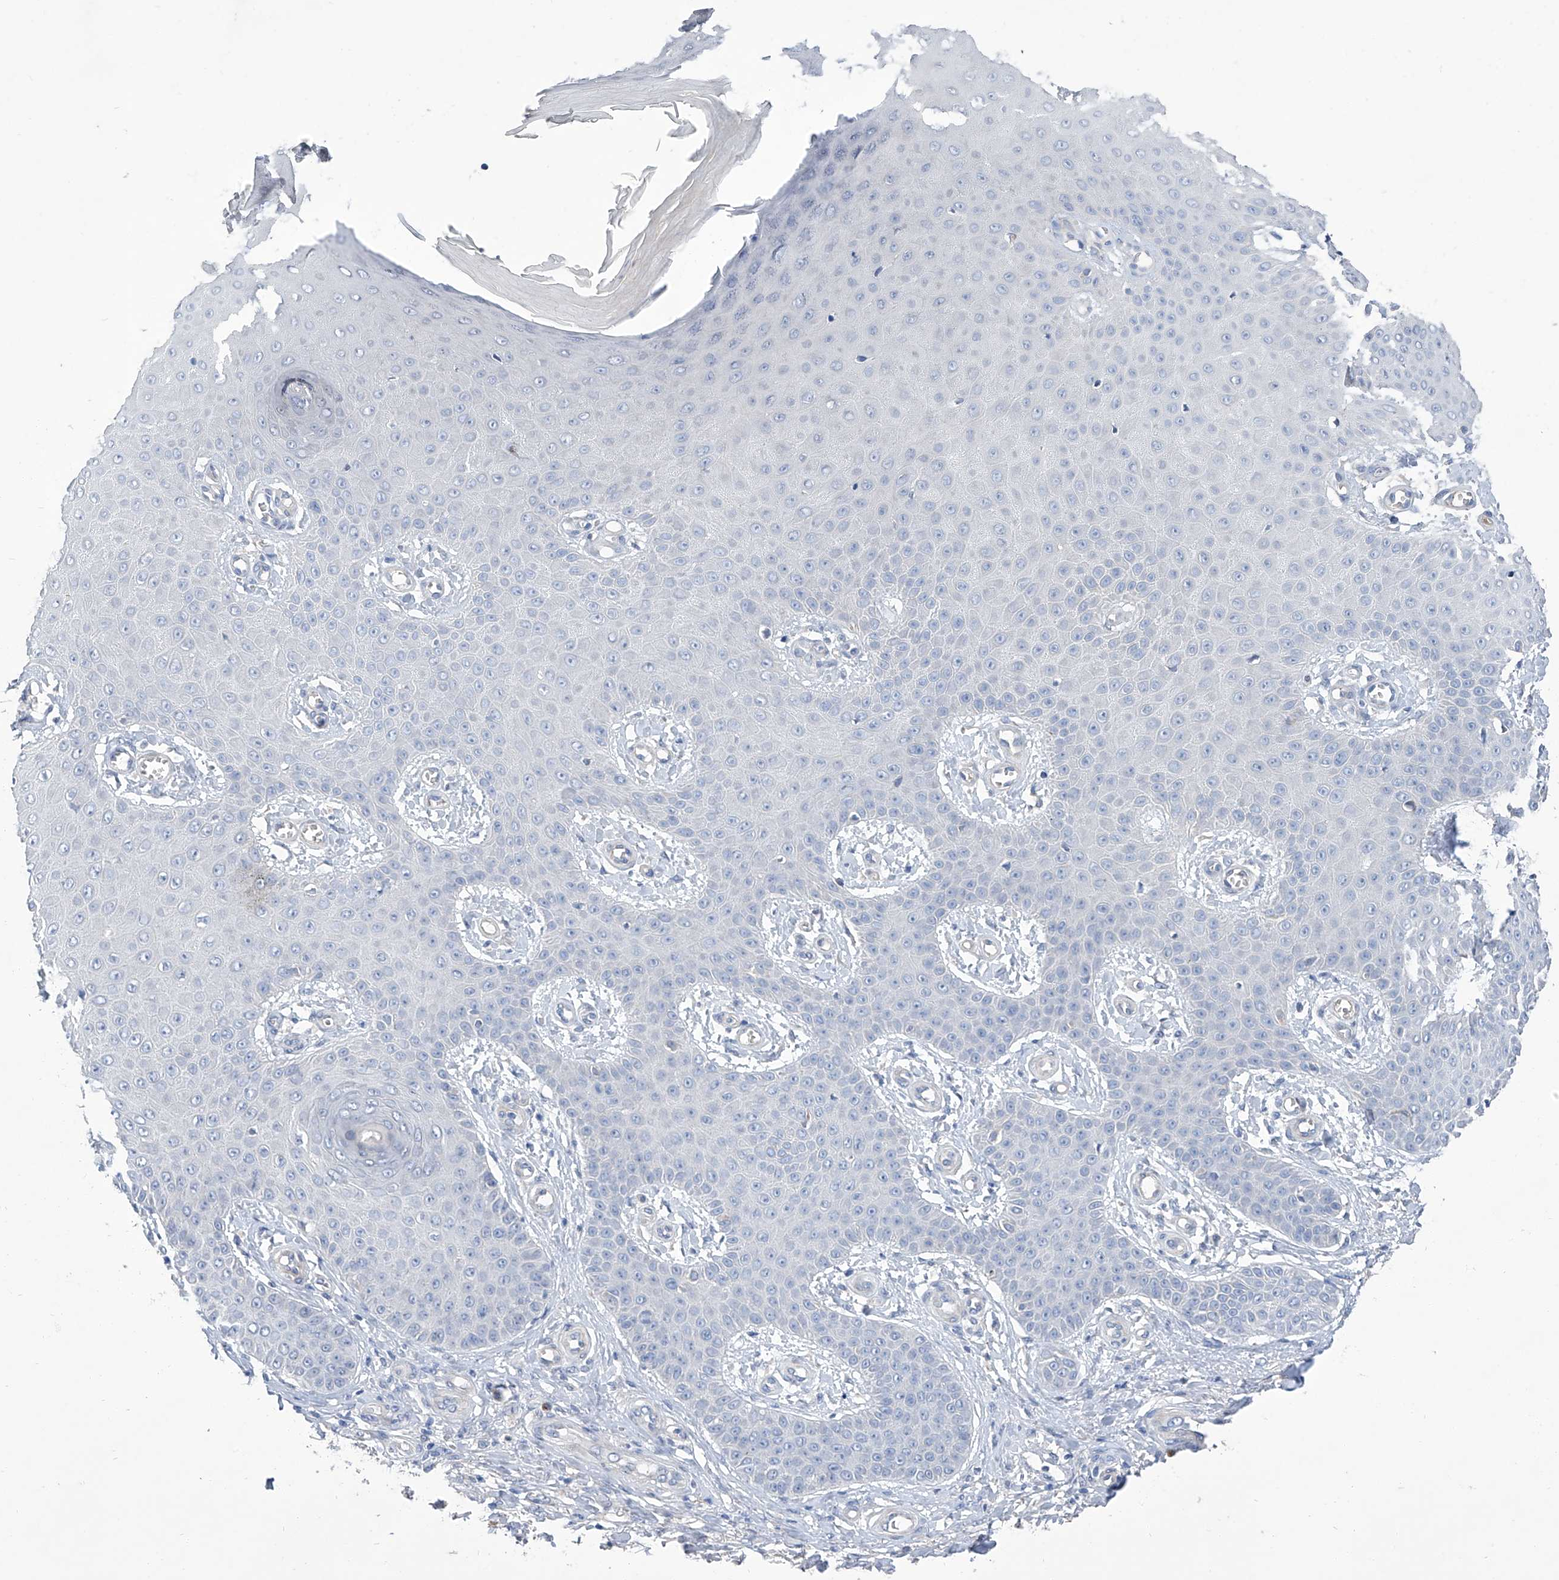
{"staining": {"intensity": "negative", "quantity": "none", "location": "none"}, "tissue": "skin cancer", "cell_type": "Tumor cells", "image_type": "cancer", "snomed": [{"axis": "morphology", "description": "Squamous cell carcinoma, NOS"}, {"axis": "topography", "description": "Skin"}], "caption": "Immunohistochemical staining of human skin cancer displays no significant positivity in tumor cells. Brightfield microscopy of immunohistochemistry (IHC) stained with DAB (3,3'-diaminobenzidine) (brown) and hematoxylin (blue), captured at high magnification.", "gene": "GPT", "patient": {"sex": "male", "age": 74}}